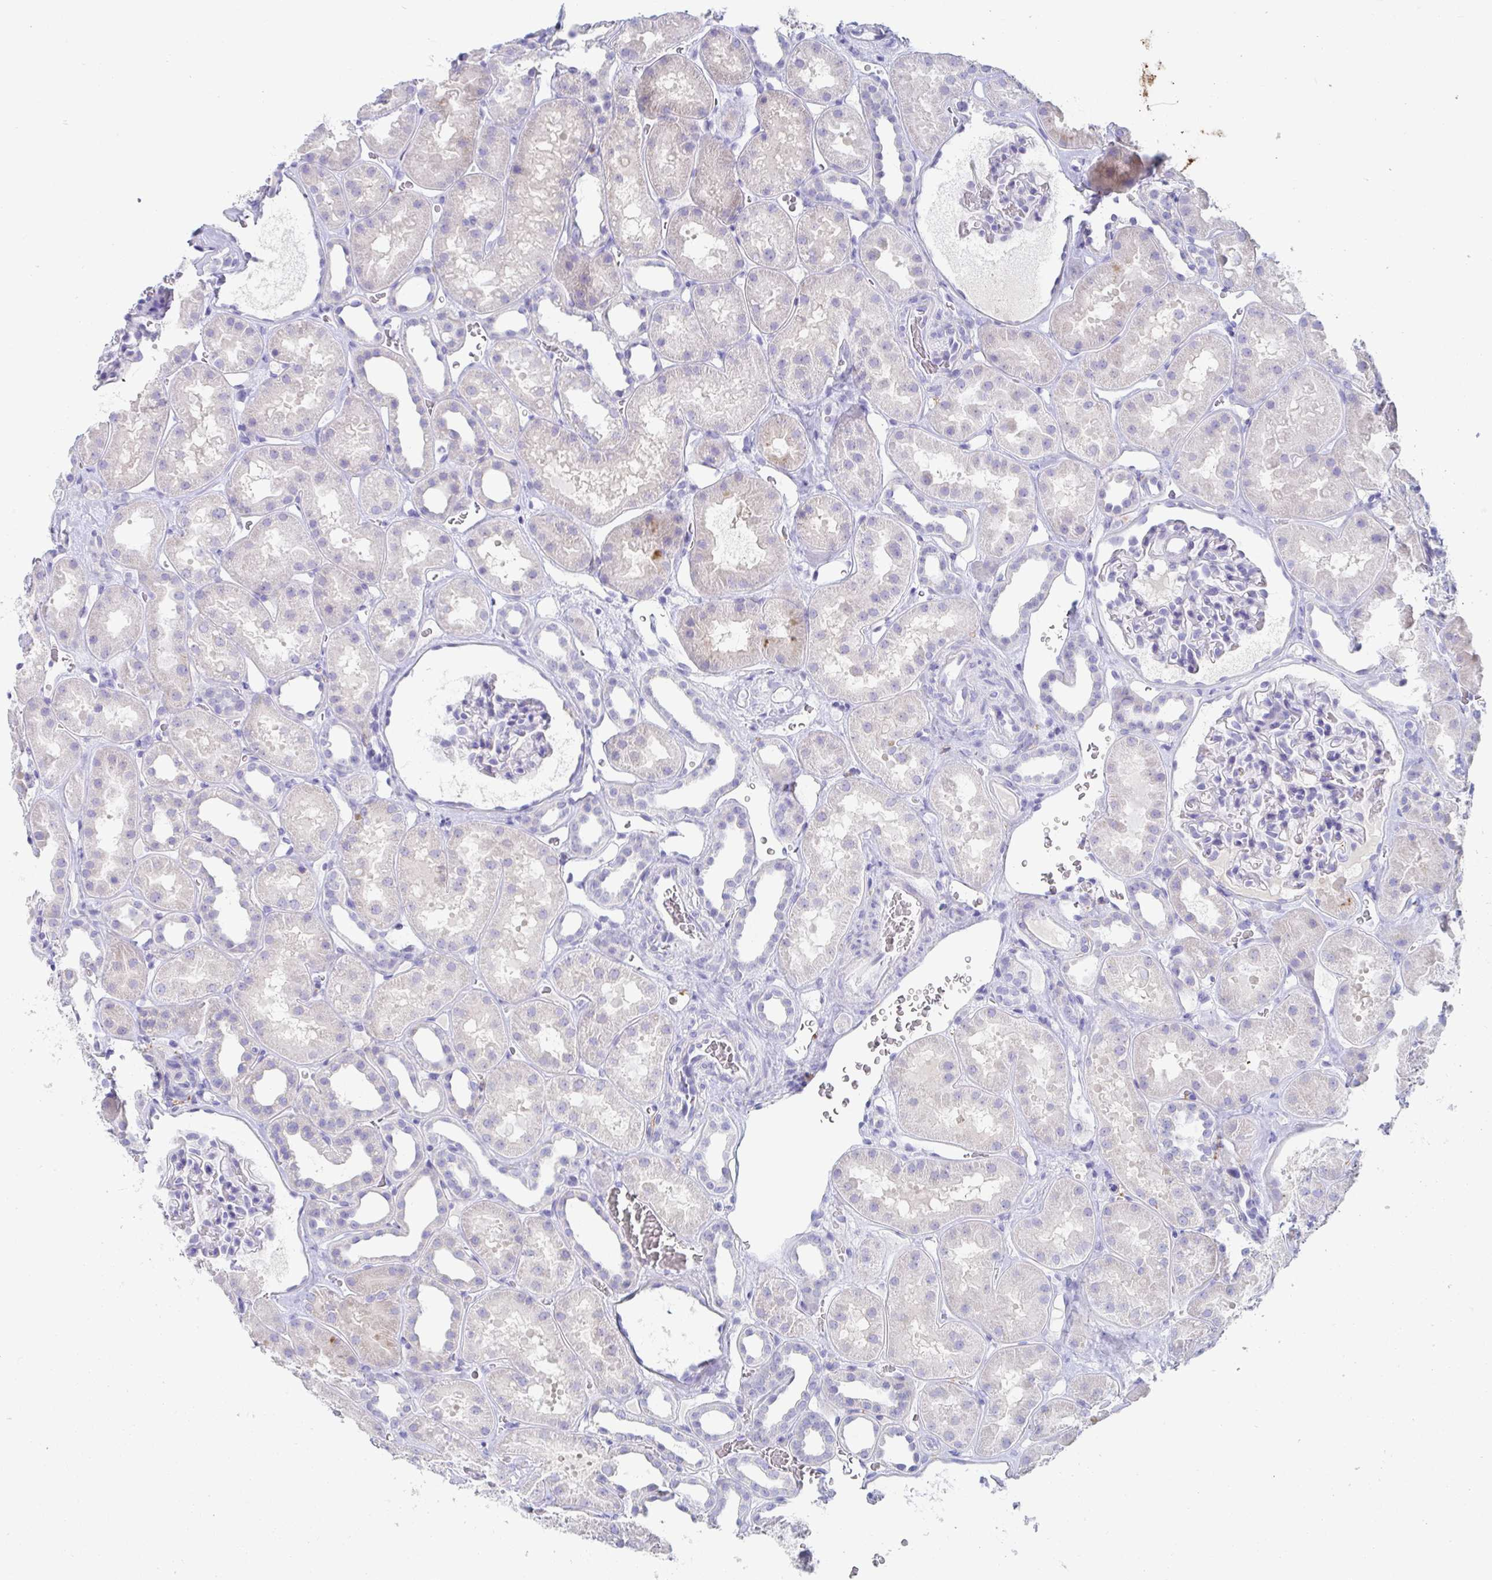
{"staining": {"intensity": "negative", "quantity": "none", "location": "none"}, "tissue": "kidney", "cell_type": "Cells in glomeruli", "image_type": "normal", "snomed": [{"axis": "morphology", "description": "Normal tissue, NOS"}, {"axis": "topography", "description": "Kidney"}], "caption": "High magnification brightfield microscopy of unremarkable kidney stained with DAB (brown) and counterstained with hematoxylin (blue): cells in glomeruli show no significant positivity. (DAB (3,3'-diaminobenzidine) IHC visualized using brightfield microscopy, high magnification).", "gene": "PLA2G1B", "patient": {"sex": "female", "age": 41}}